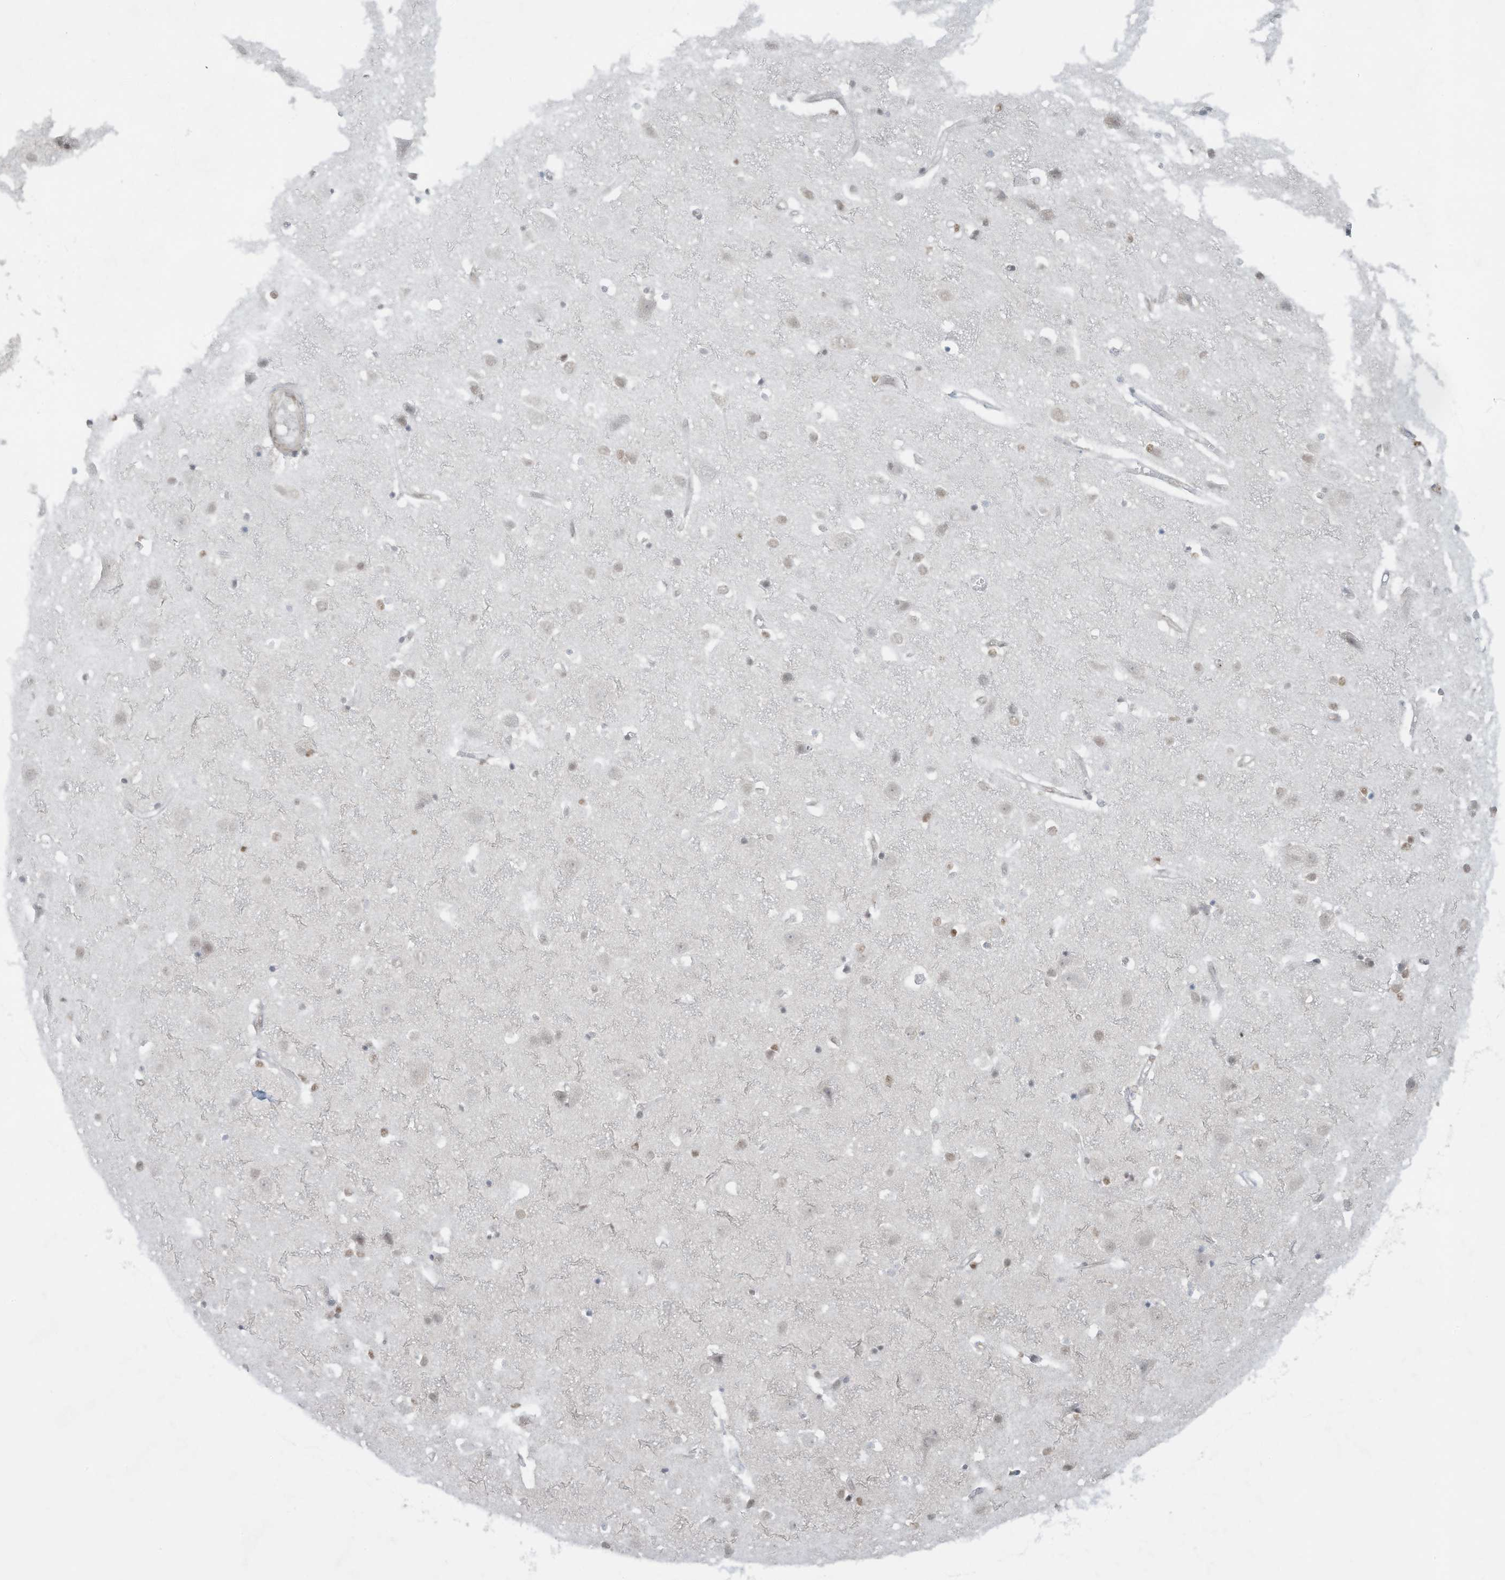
{"staining": {"intensity": "negative", "quantity": "none", "location": "none"}, "tissue": "cerebral cortex", "cell_type": "Endothelial cells", "image_type": "normal", "snomed": [{"axis": "morphology", "description": "Normal tissue, NOS"}, {"axis": "topography", "description": "Cerebral cortex"}], "caption": "IHC photomicrograph of unremarkable cerebral cortex: cerebral cortex stained with DAB exhibits no significant protein staining in endothelial cells. (Immunohistochemistry (ihc), brightfield microscopy, high magnification).", "gene": "DBR1", "patient": {"sex": "male", "age": 54}}